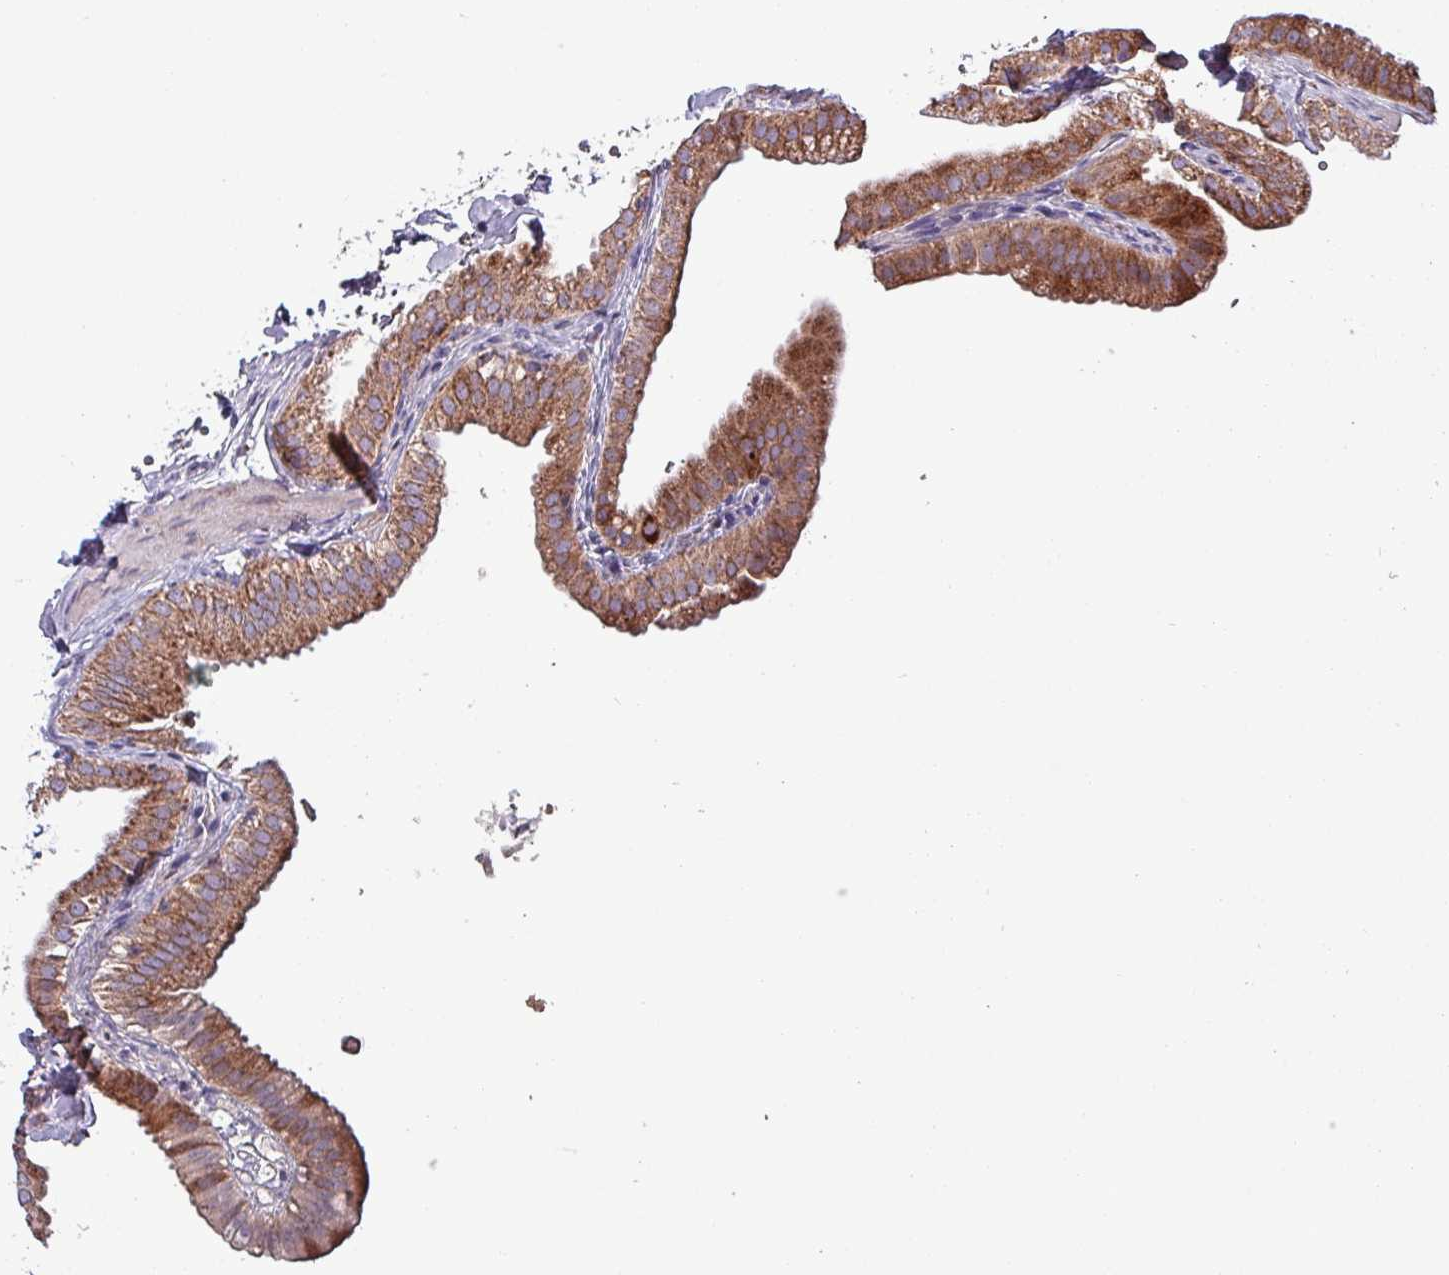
{"staining": {"intensity": "strong", "quantity": ">75%", "location": "cytoplasmic/membranous"}, "tissue": "gallbladder", "cell_type": "Glandular cells", "image_type": "normal", "snomed": [{"axis": "morphology", "description": "Normal tissue, NOS"}, {"axis": "topography", "description": "Gallbladder"}], "caption": "Protein expression by IHC exhibits strong cytoplasmic/membranous staining in approximately >75% of glandular cells in unremarkable gallbladder.", "gene": "ZNF322", "patient": {"sex": "female", "age": 61}}